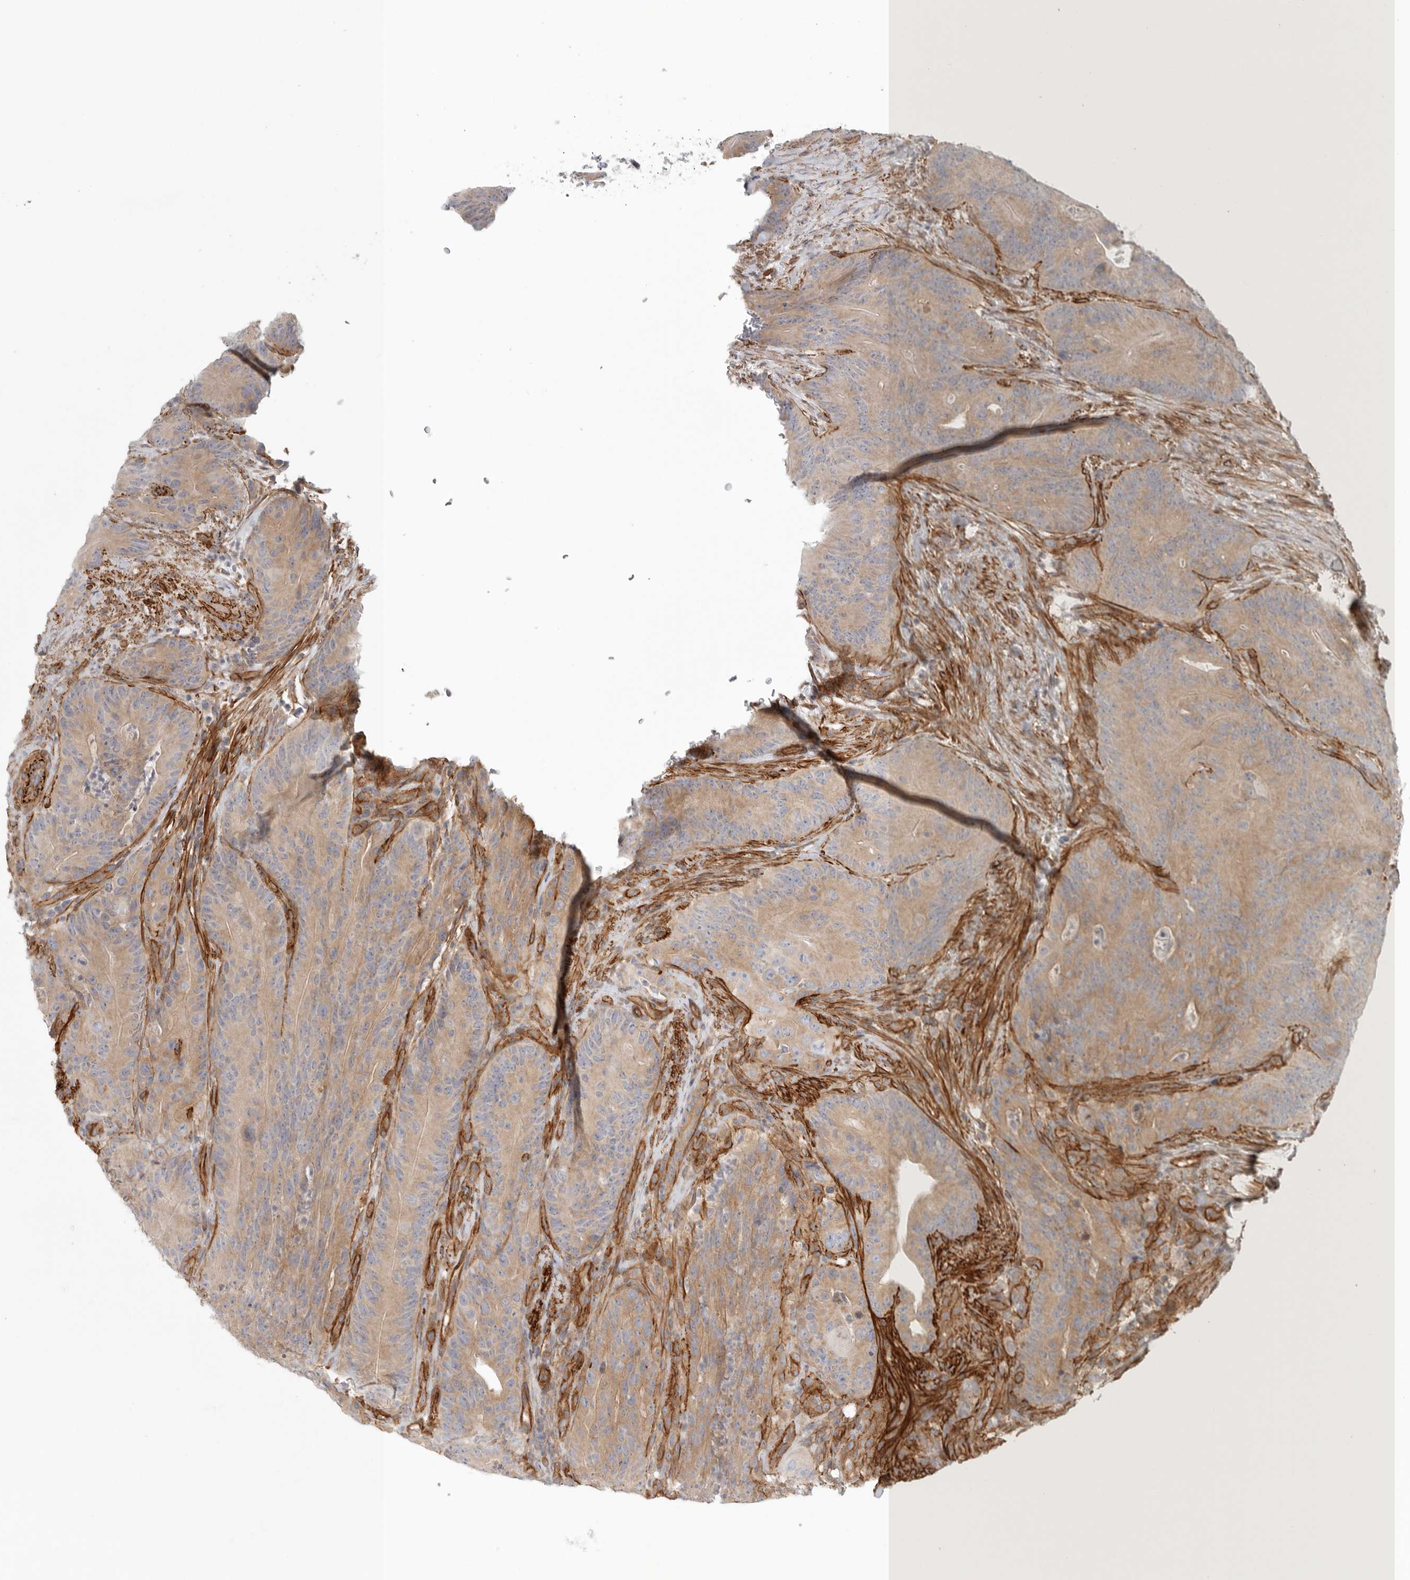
{"staining": {"intensity": "weak", "quantity": ">75%", "location": "cytoplasmic/membranous"}, "tissue": "colorectal cancer", "cell_type": "Tumor cells", "image_type": "cancer", "snomed": [{"axis": "morphology", "description": "Normal tissue, NOS"}, {"axis": "topography", "description": "Colon"}], "caption": "Immunohistochemistry (IHC) of colorectal cancer exhibits low levels of weak cytoplasmic/membranous expression in about >75% of tumor cells.", "gene": "LONRF1", "patient": {"sex": "female", "age": 82}}